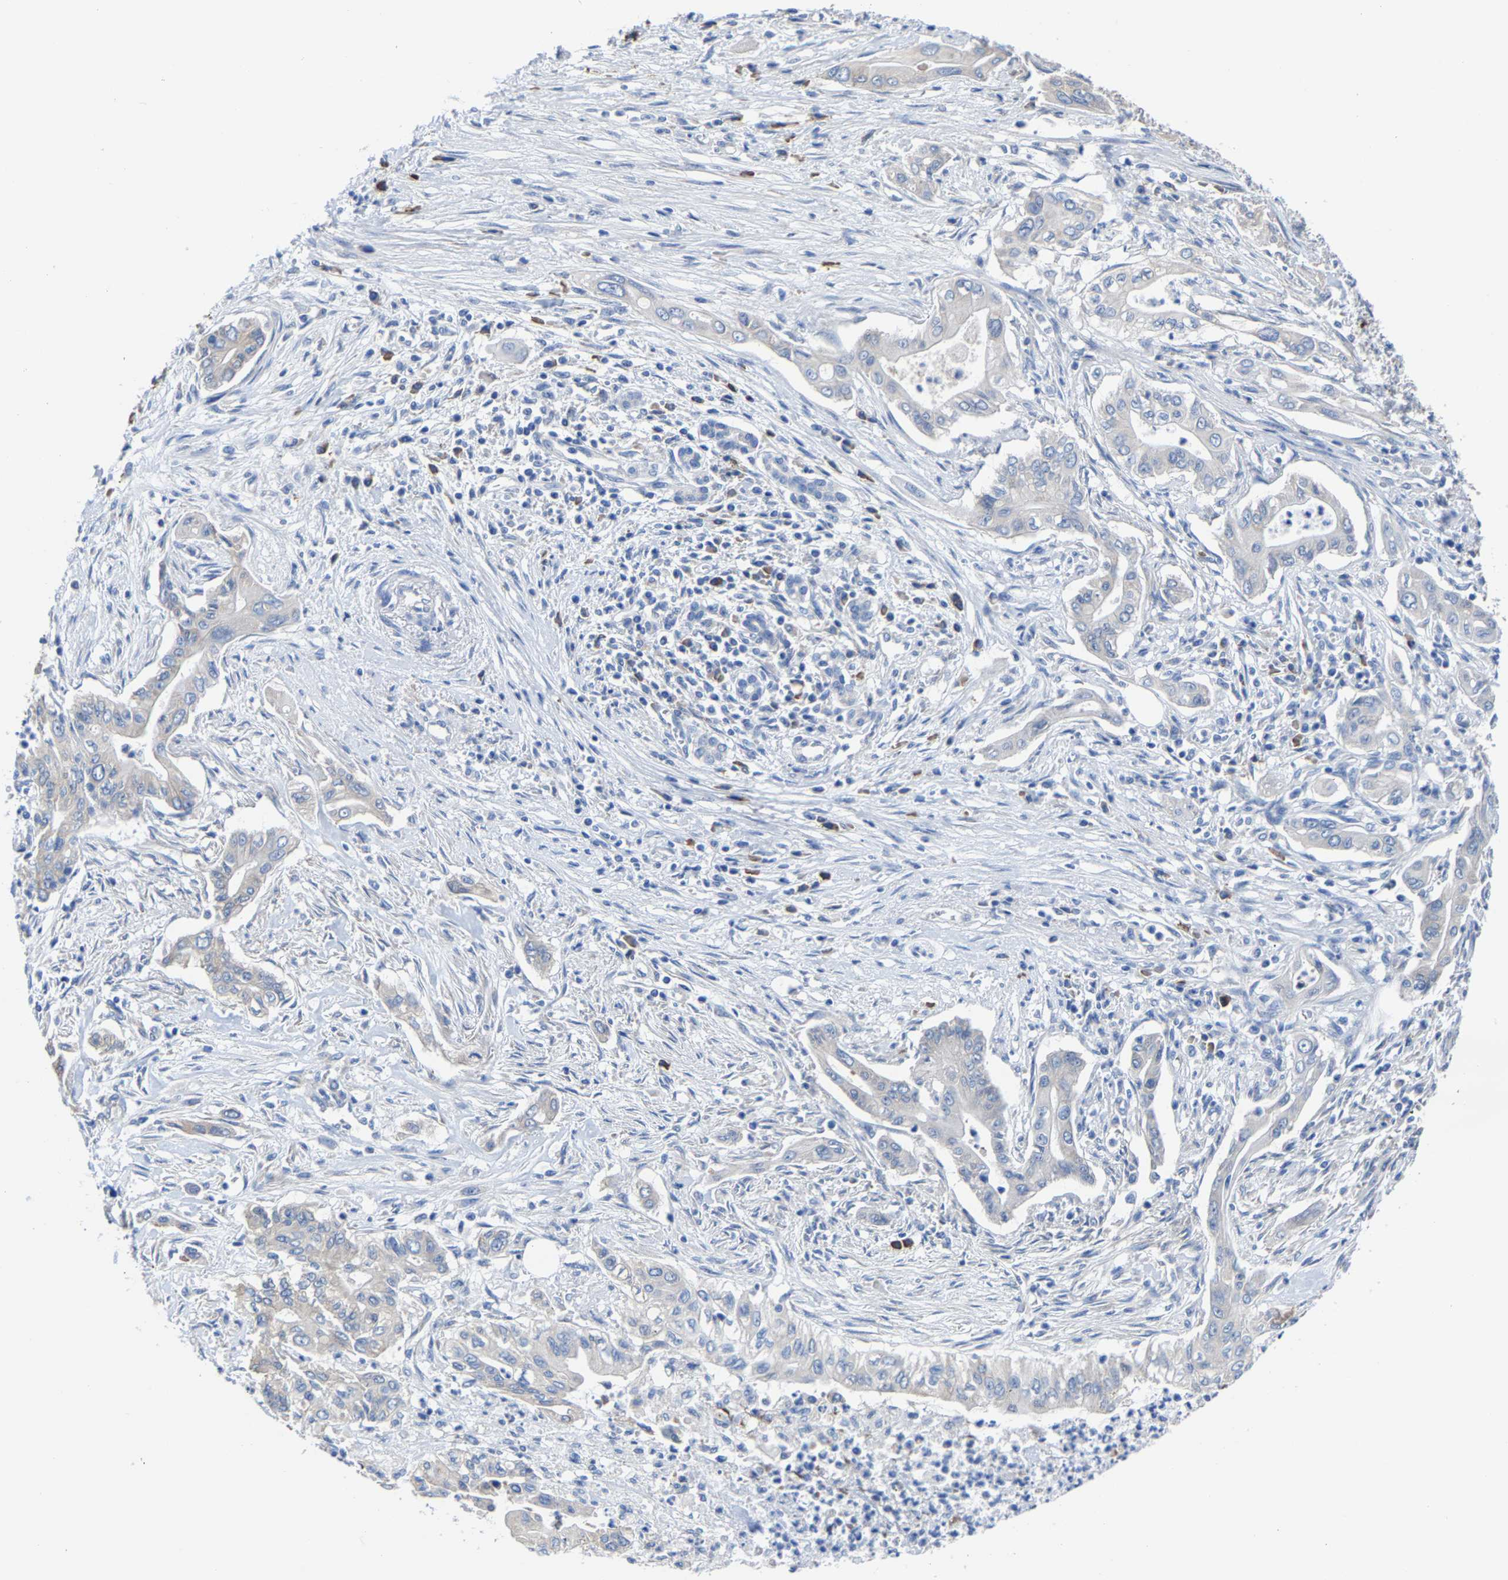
{"staining": {"intensity": "negative", "quantity": "none", "location": "none"}, "tissue": "pancreatic cancer", "cell_type": "Tumor cells", "image_type": "cancer", "snomed": [{"axis": "morphology", "description": "Adenocarcinoma, NOS"}, {"axis": "topography", "description": "Pancreas"}], "caption": "Immunohistochemistry micrograph of neoplastic tissue: human pancreatic cancer (adenocarcinoma) stained with DAB displays no significant protein expression in tumor cells.", "gene": "SRPK2", "patient": {"sex": "male", "age": 58}}